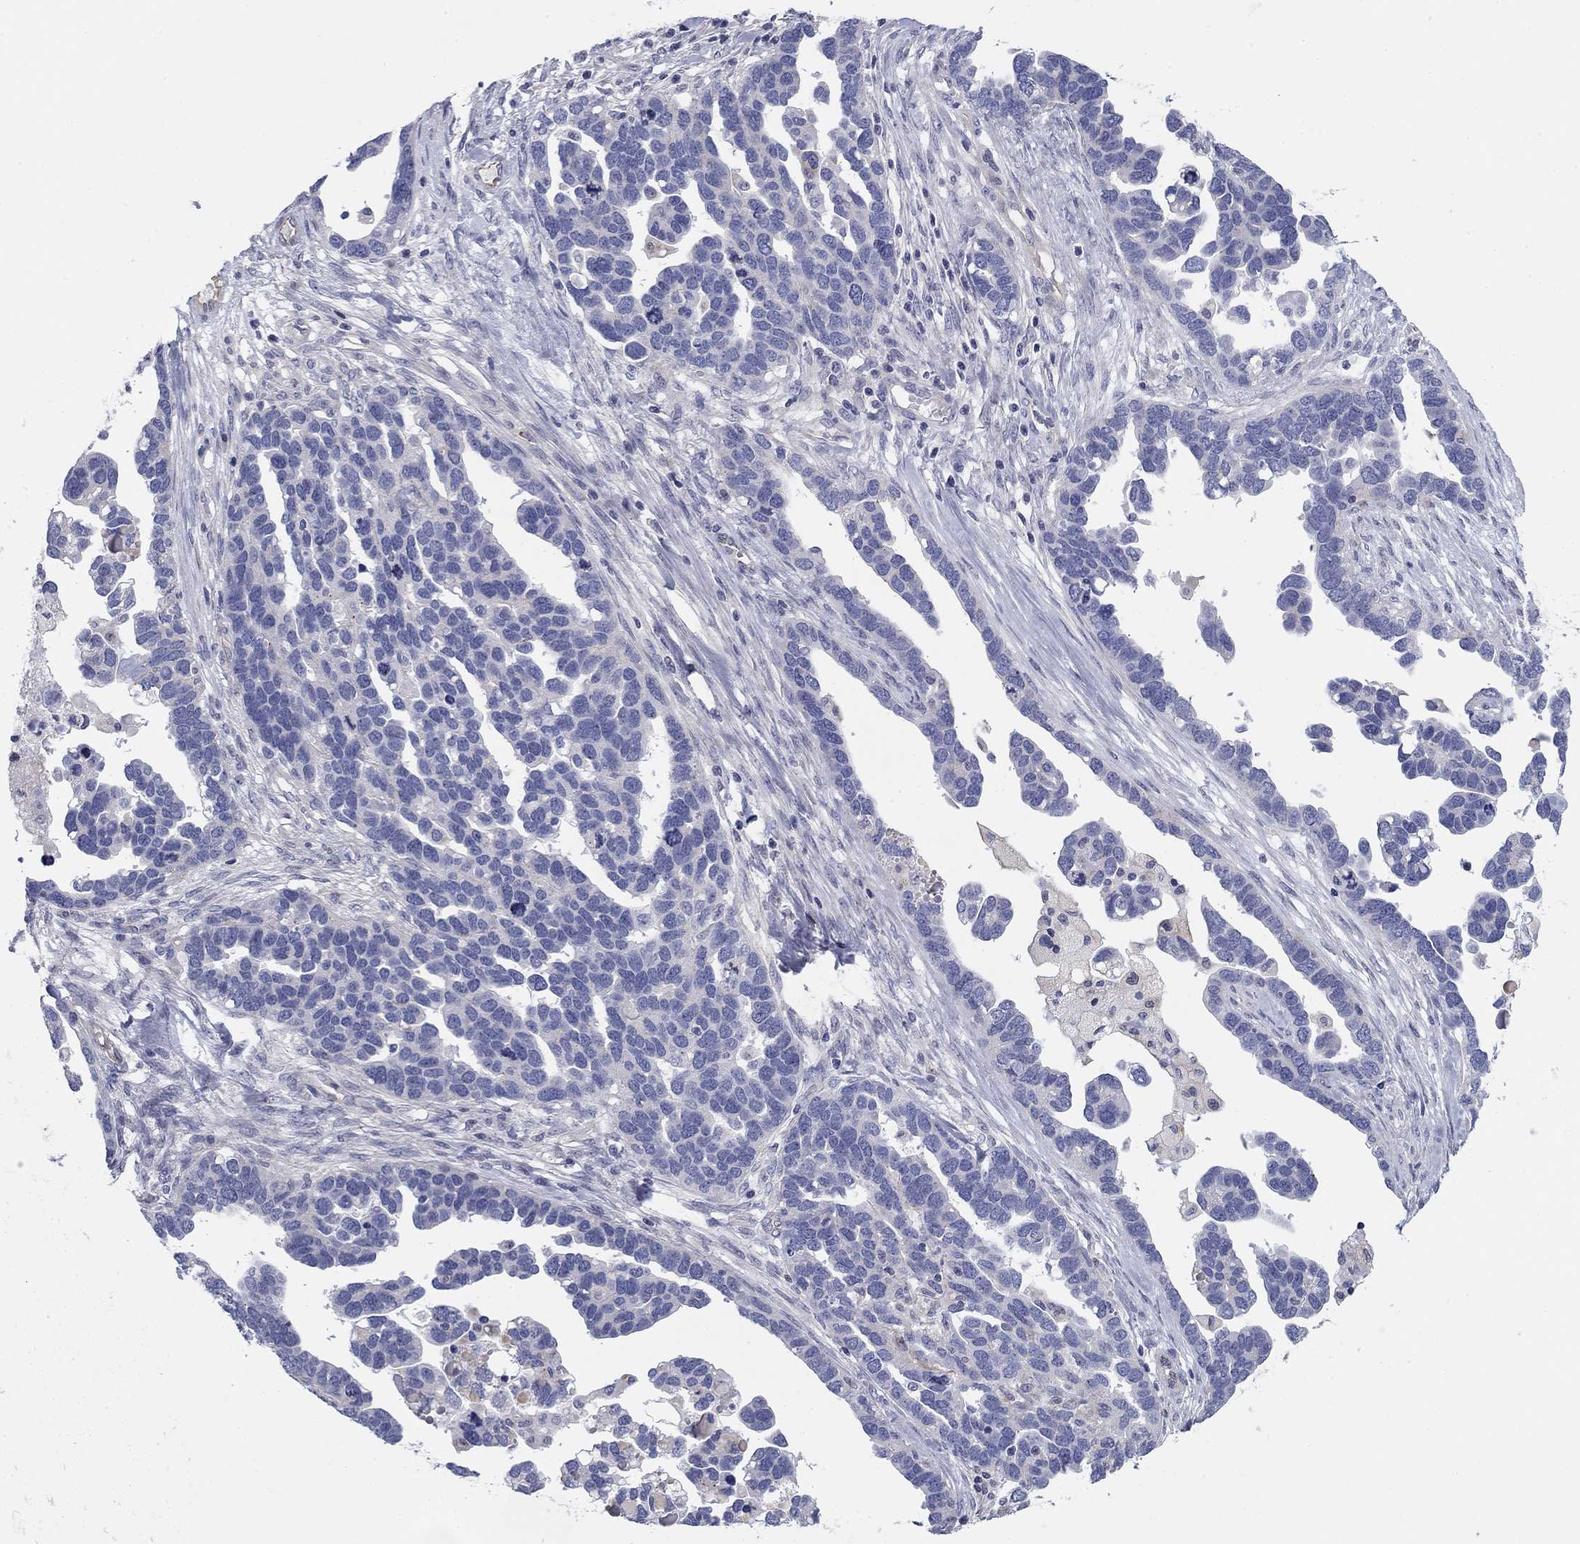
{"staining": {"intensity": "negative", "quantity": "none", "location": "none"}, "tissue": "ovarian cancer", "cell_type": "Tumor cells", "image_type": "cancer", "snomed": [{"axis": "morphology", "description": "Cystadenocarcinoma, serous, NOS"}, {"axis": "topography", "description": "Ovary"}], "caption": "Human ovarian cancer stained for a protein using immunohistochemistry exhibits no staining in tumor cells.", "gene": "SEPTIN3", "patient": {"sex": "female", "age": 54}}